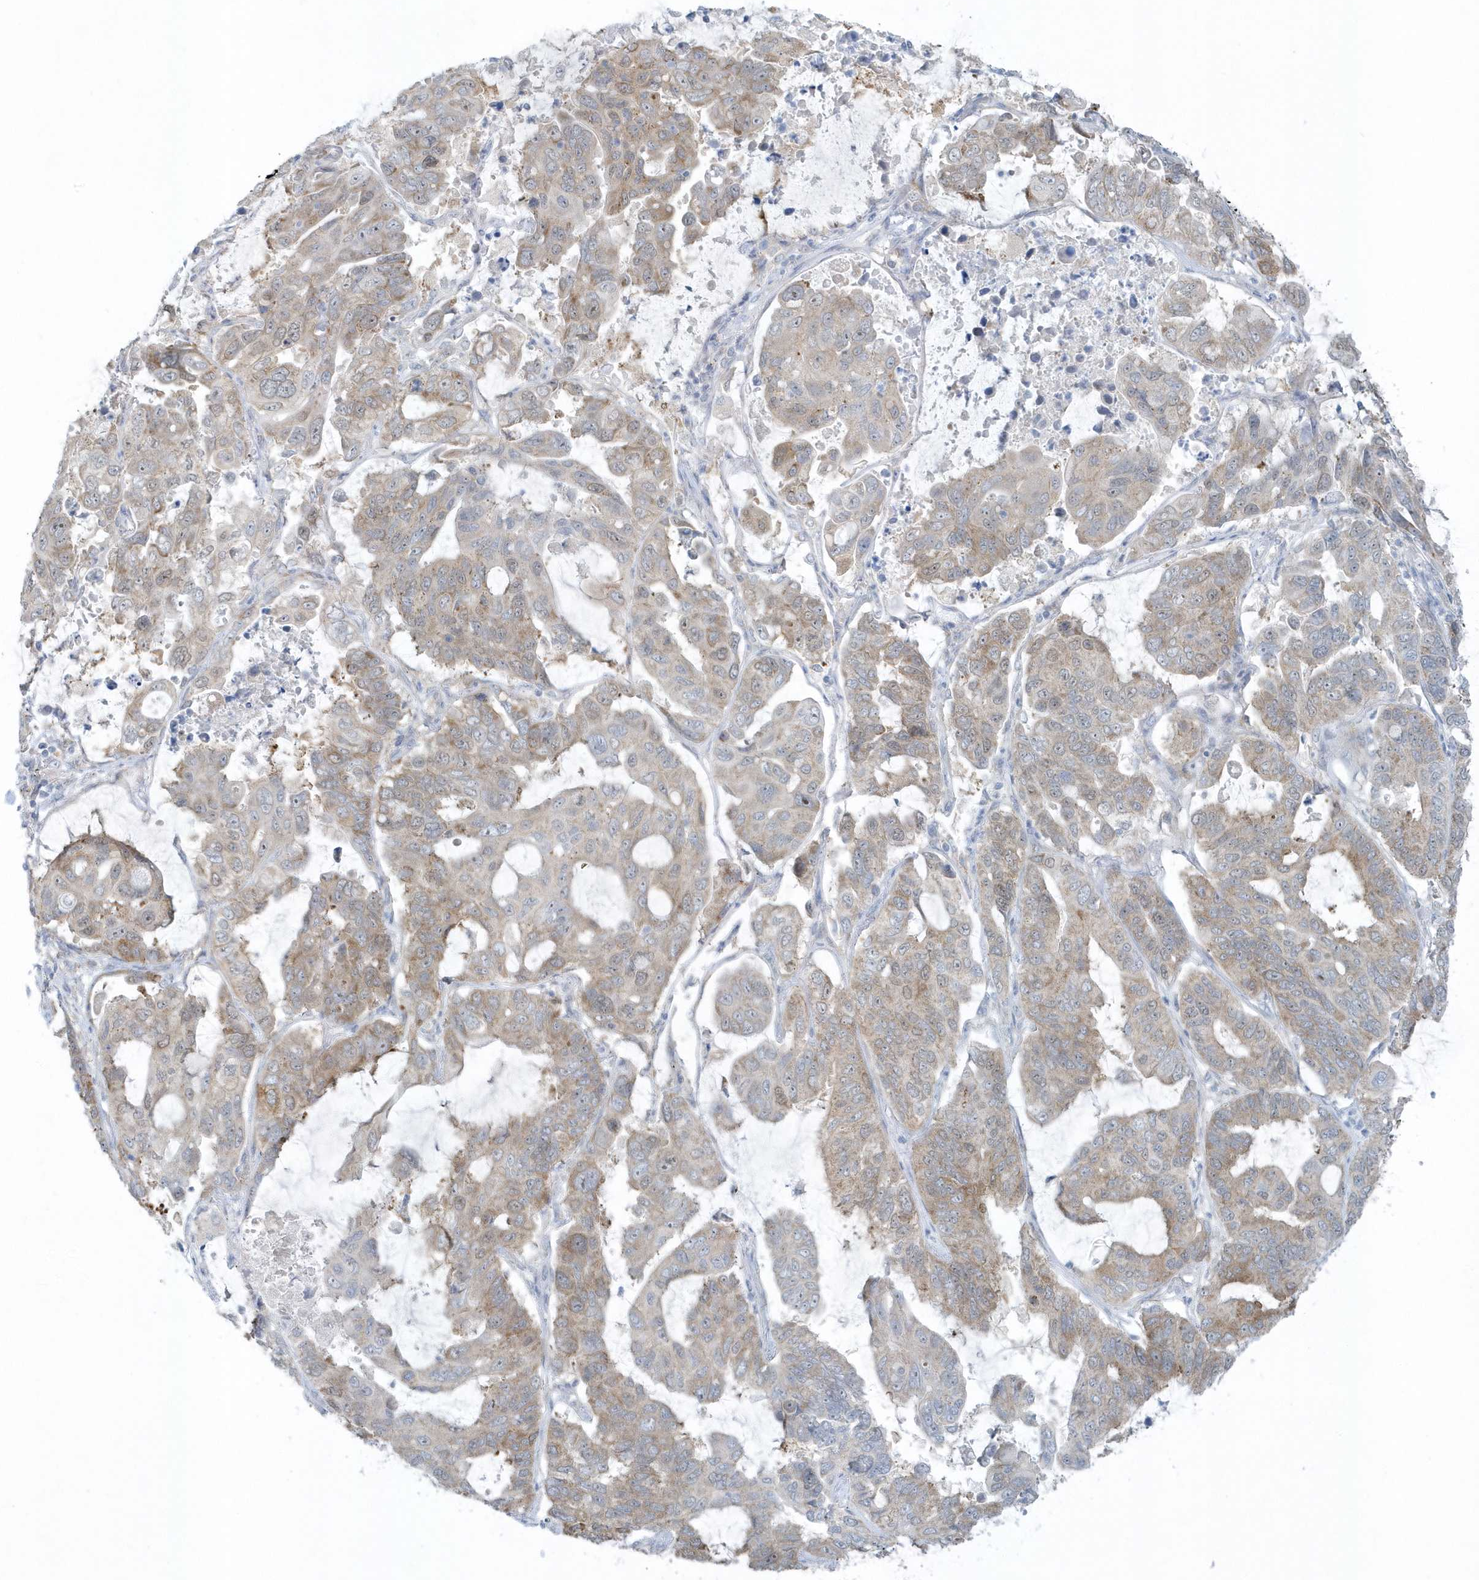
{"staining": {"intensity": "weak", "quantity": "25%-75%", "location": "cytoplasmic/membranous"}, "tissue": "lung cancer", "cell_type": "Tumor cells", "image_type": "cancer", "snomed": [{"axis": "morphology", "description": "Adenocarcinoma, NOS"}, {"axis": "topography", "description": "Lung"}], "caption": "Protein staining displays weak cytoplasmic/membranous staining in approximately 25%-75% of tumor cells in lung cancer (adenocarcinoma).", "gene": "SCN3A", "patient": {"sex": "male", "age": 64}}